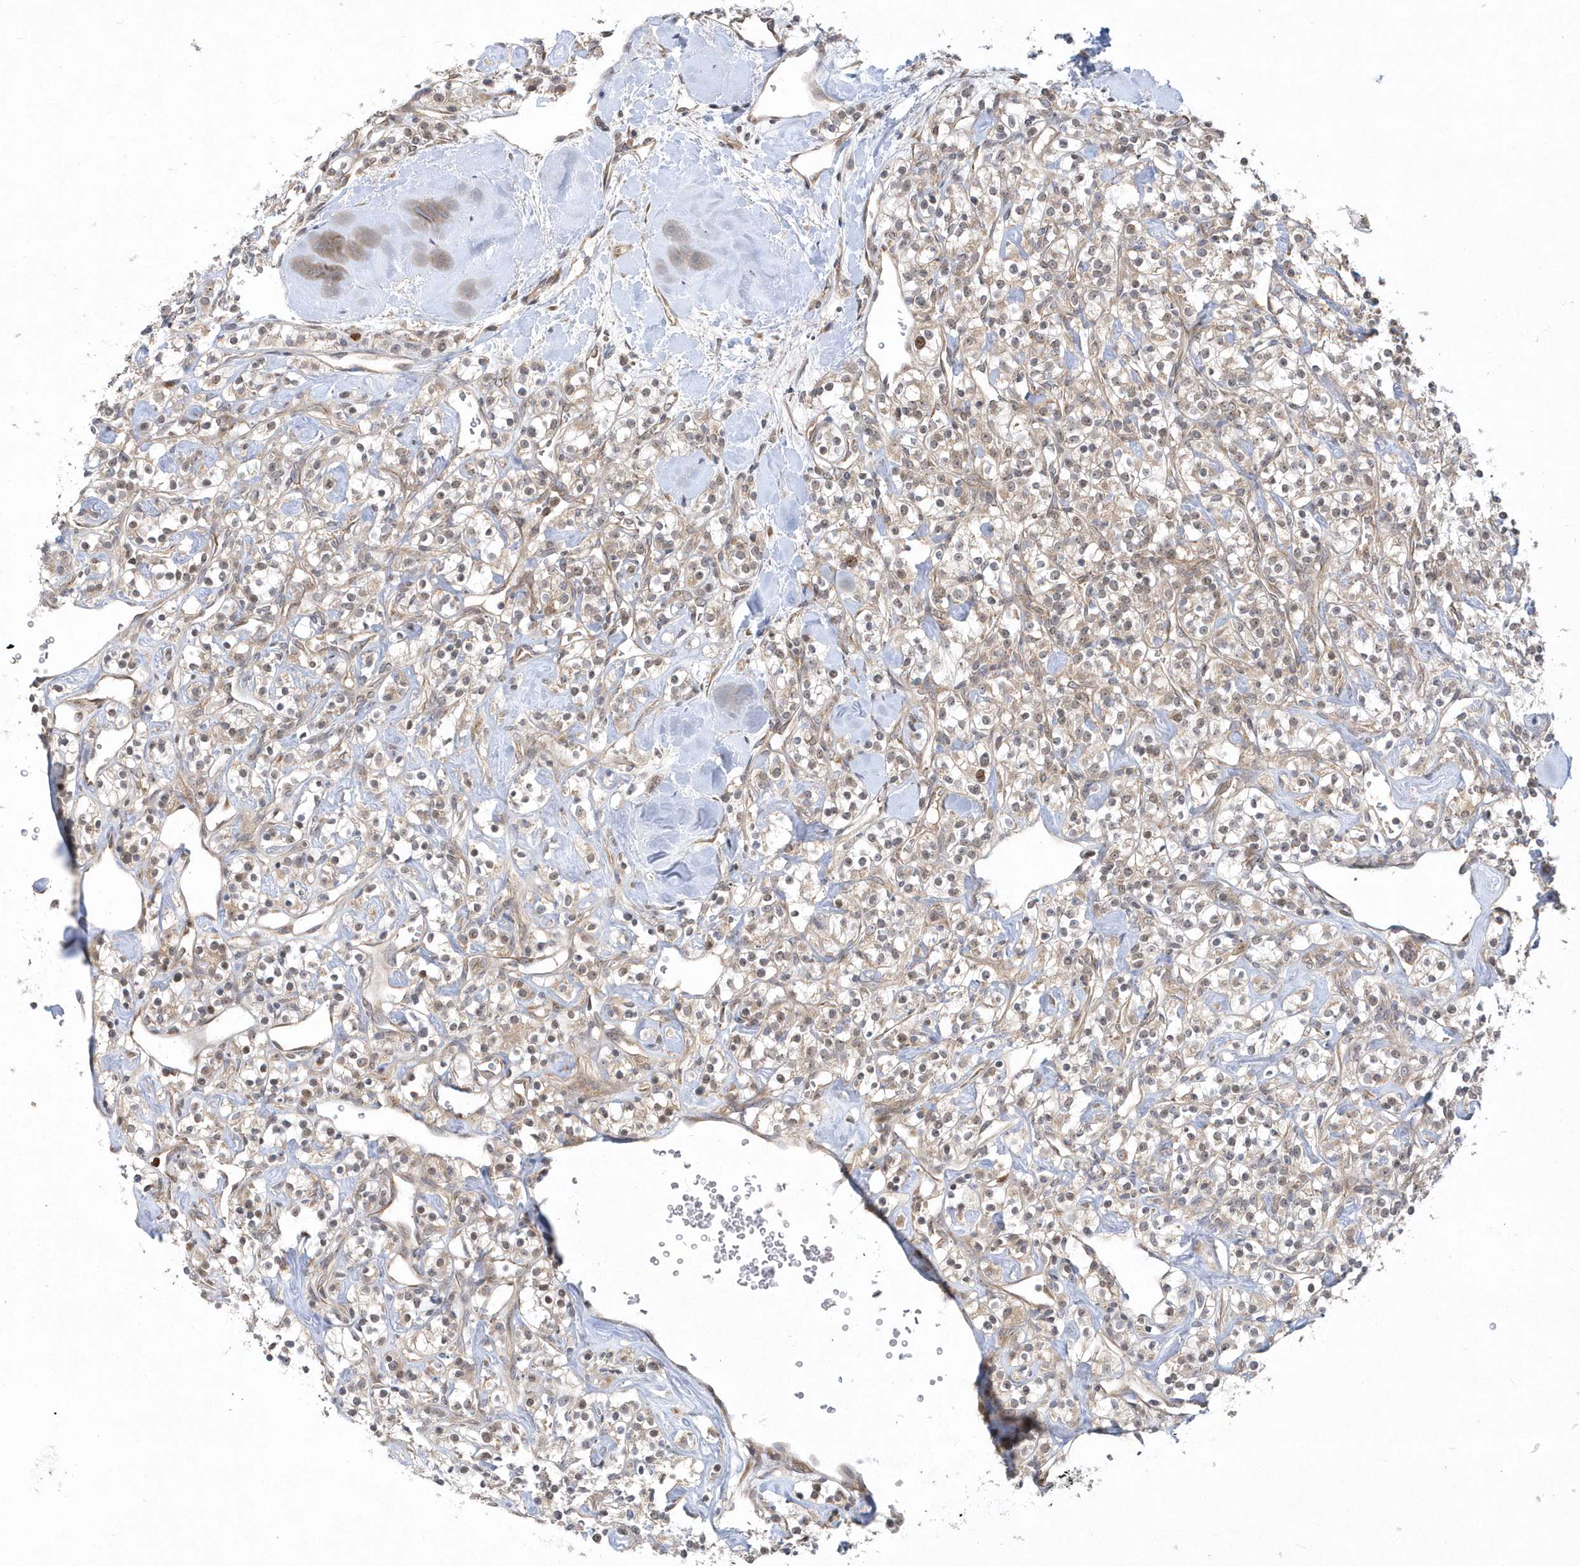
{"staining": {"intensity": "weak", "quantity": "25%-75%", "location": "cytoplasmic/membranous"}, "tissue": "renal cancer", "cell_type": "Tumor cells", "image_type": "cancer", "snomed": [{"axis": "morphology", "description": "Adenocarcinoma, NOS"}, {"axis": "topography", "description": "Kidney"}], "caption": "Adenocarcinoma (renal) tissue exhibits weak cytoplasmic/membranous expression in approximately 25%-75% of tumor cells, visualized by immunohistochemistry. (Brightfield microscopy of DAB IHC at high magnification).", "gene": "MXI1", "patient": {"sex": "male", "age": 77}}